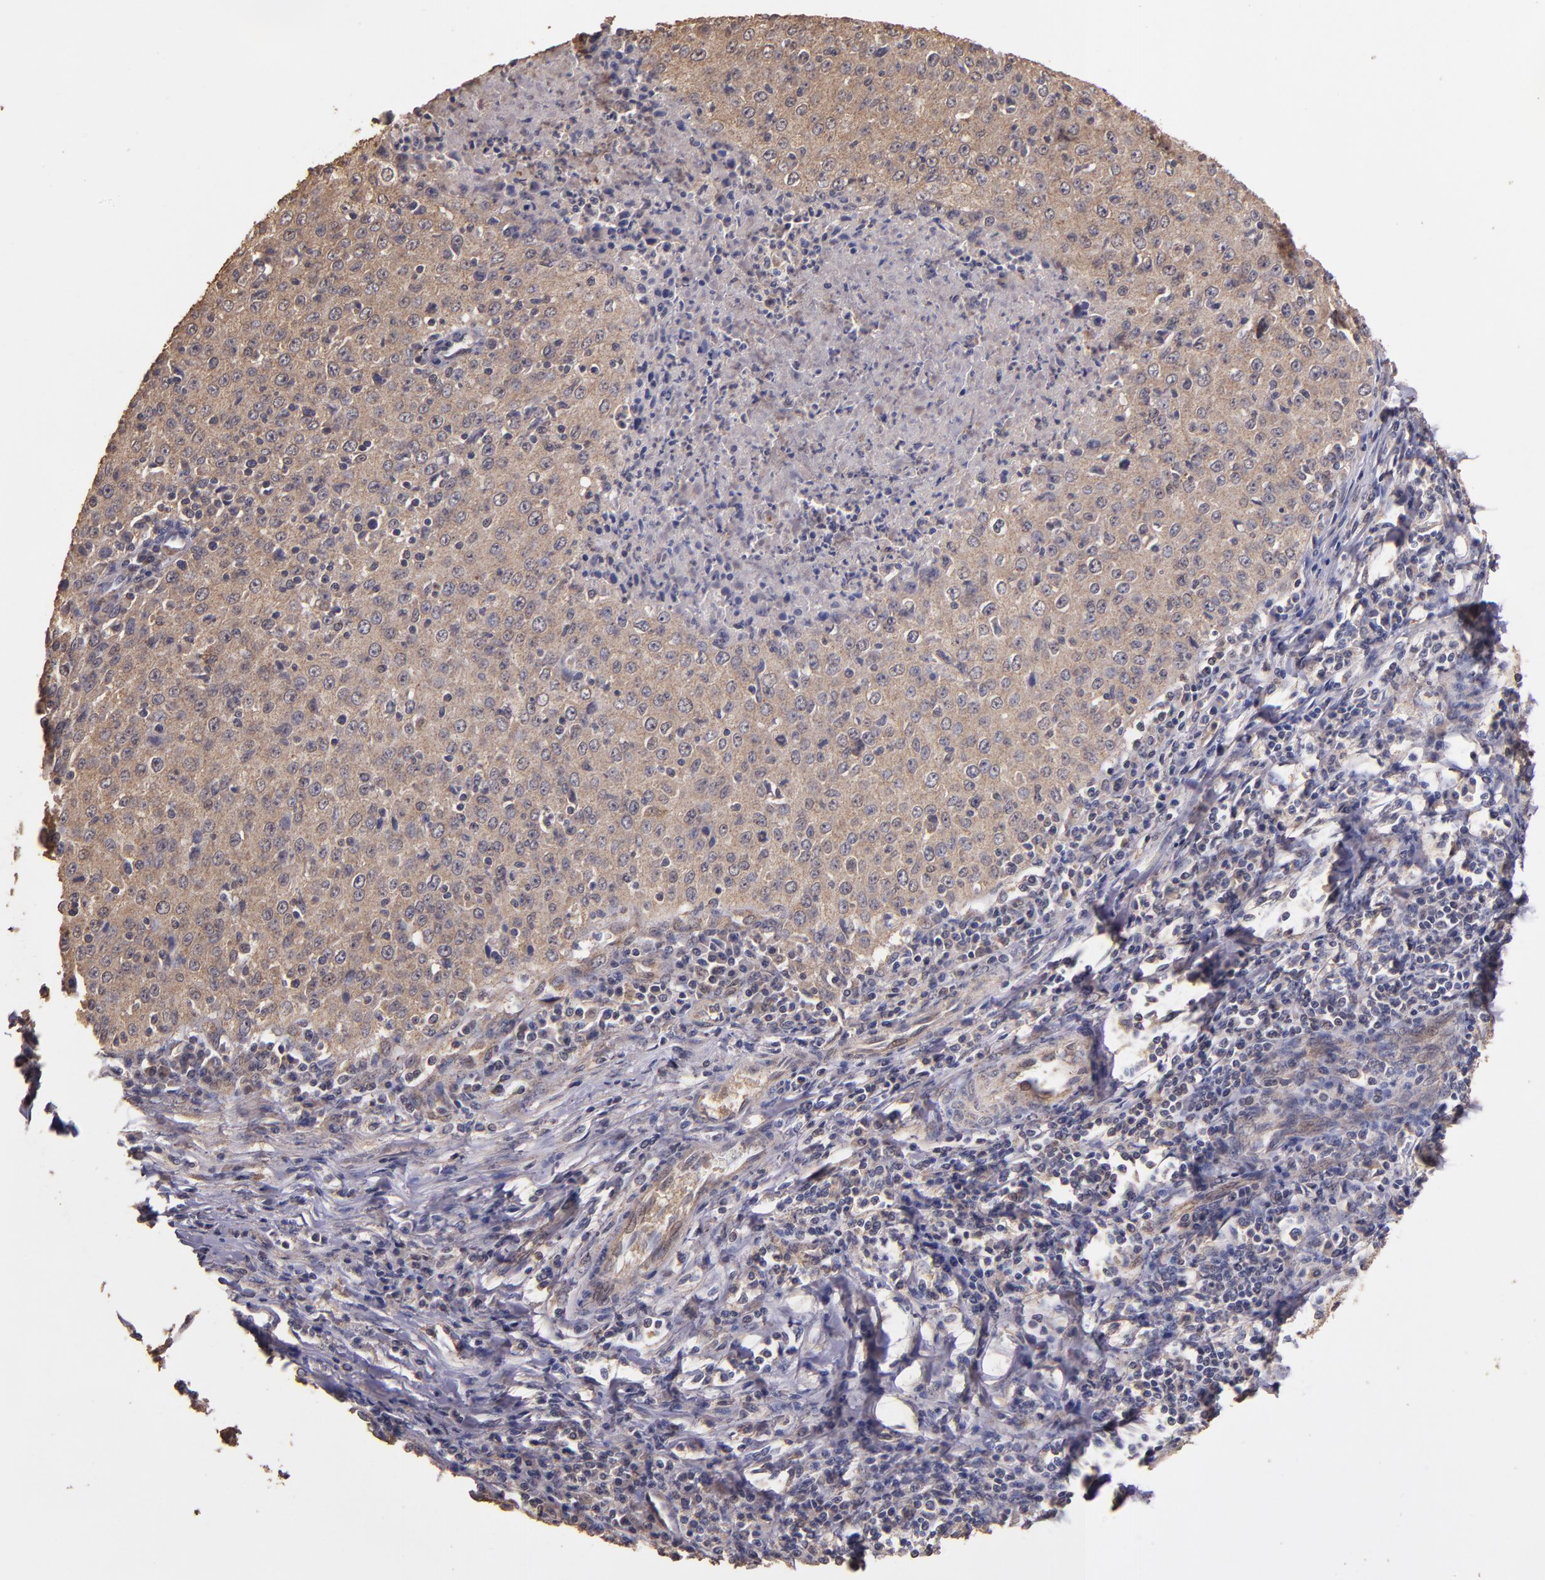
{"staining": {"intensity": "moderate", "quantity": ">75%", "location": "cytoplasmic/membranous"}, "tissue": "cervical cancer", "cell_type": "Tumor cells", "image_type": "cancer", "snomed": [{"axis": "morphology", "description": "Squamous cell carcinoma, NOS"}, {"axis": "topography", "description": "Cervix"}], "caption": "Moderate cytoplasmic/membranous expression for a protein is seen in about >75% of tumor cells of cervical cancer (squamous cell carcinoma) using IHC.", "gene": "HECTD1", "patient": {"sex": "female", "age": 27}}